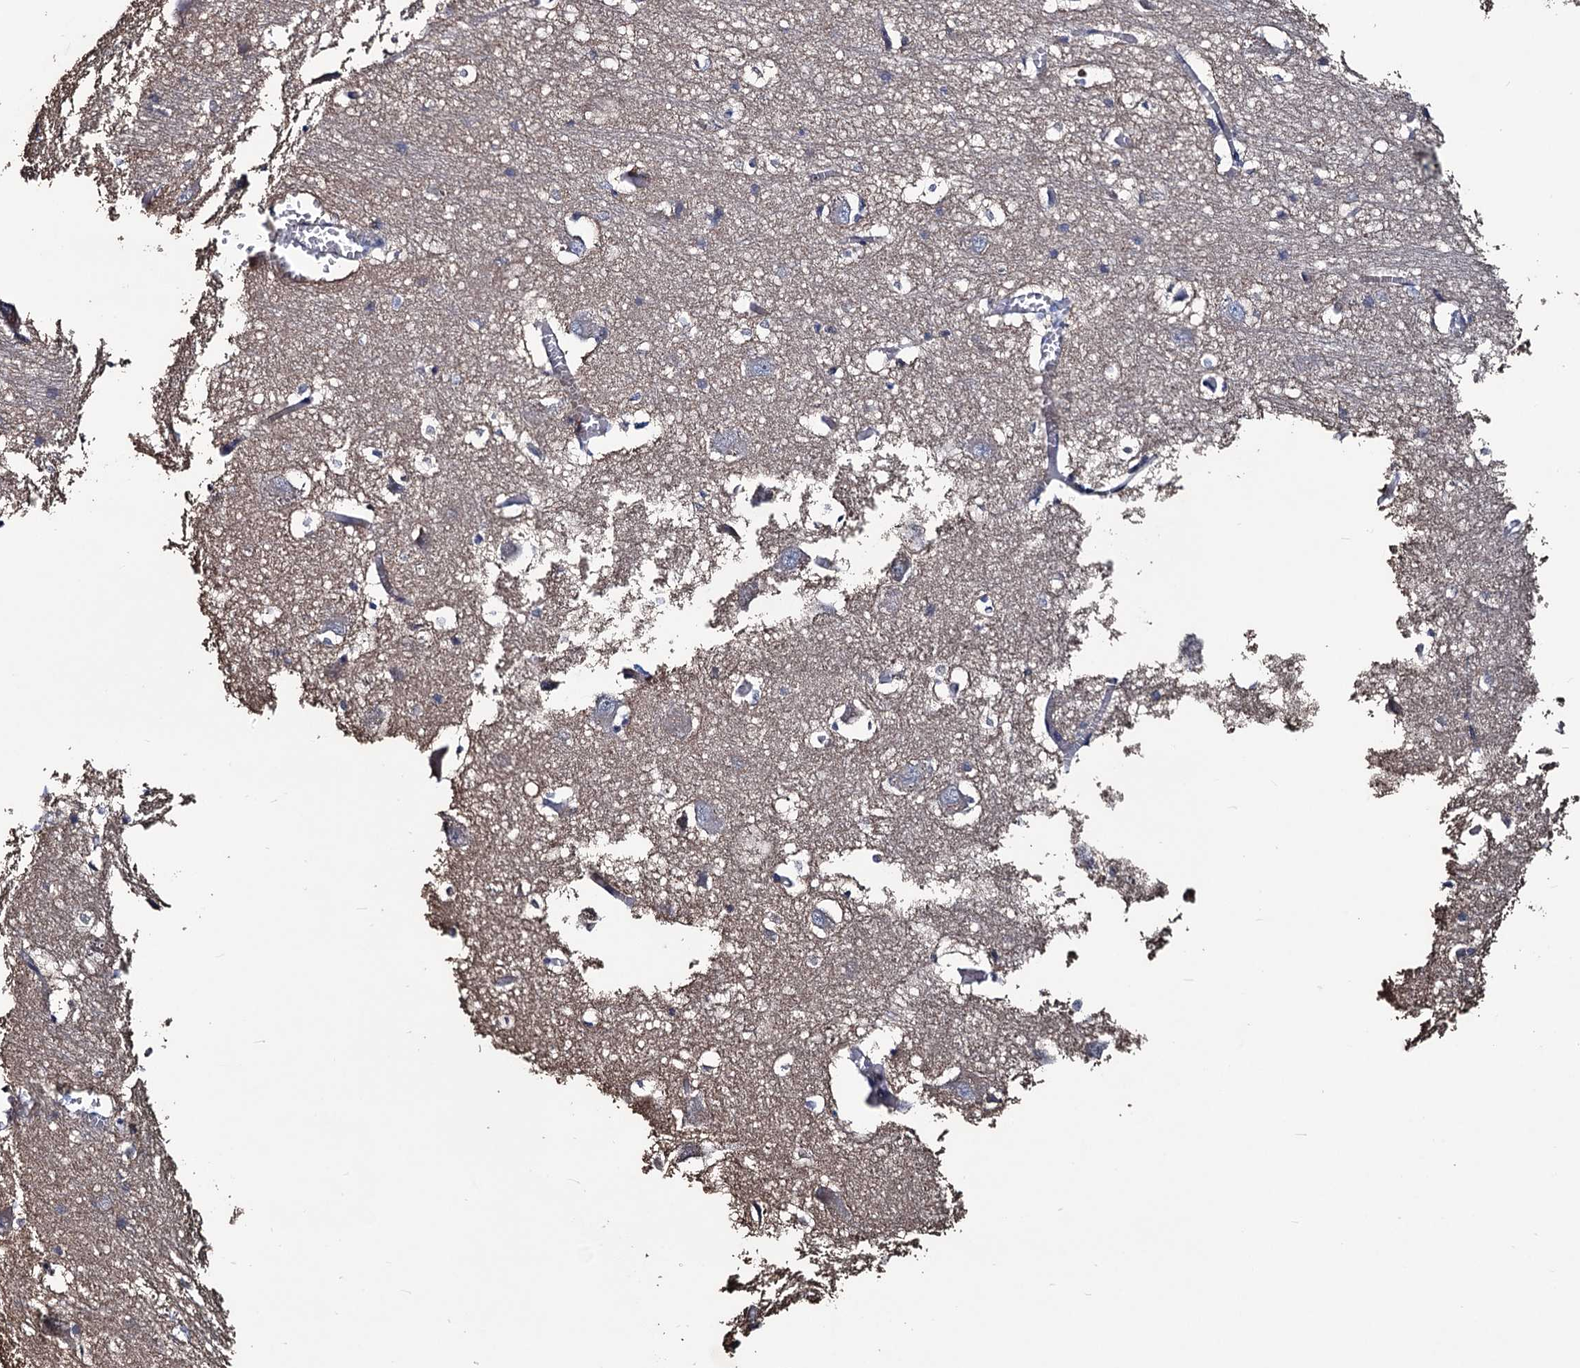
{"staining": {"intensity": "negative", "quantity": "none", "location": "none"}, "tissue": "caudate", "cell_type": "Glial cells", "image_type": "normal", "snomed": [{"axis": "morphology", "description": "Normal tissue, NOS"}, {"axis": "topography", "description": "Lateral ventricle wall"}], "caption": "IHC of normal caudate exhibits no expression in glial cells. Nuclei are stained in blue.", "gene": "RTKN2", "patient": {"sex": "male", "age": 37}}